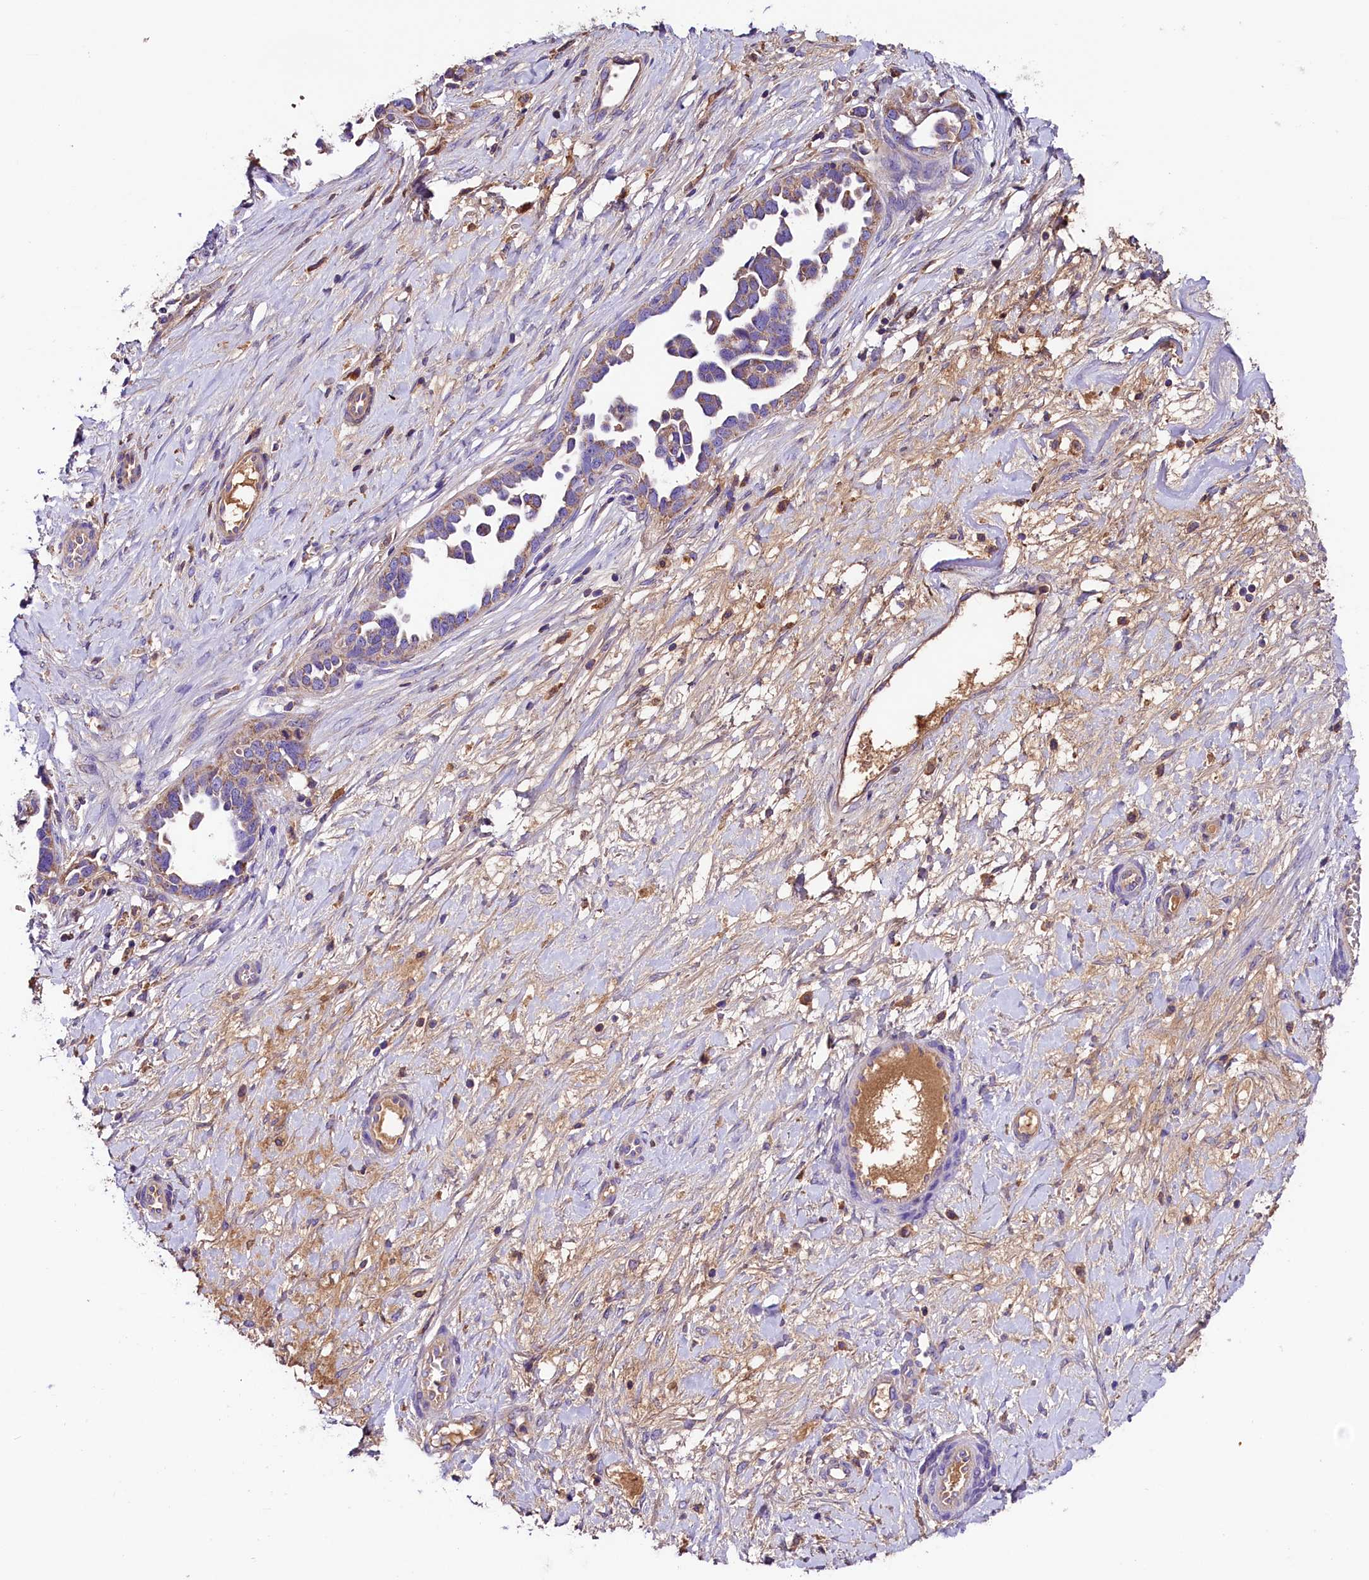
{"staining": {"intensity": "weak", "quantity": ">75%", "location": "cytoplasmic/membranous"}, "tissue": "ovarian cancer", "cell_type": "Tumor cells", "image_type": "cancer", "snomed": [{"axis": "morphology", "description": "Cystadenocarcinoma, serous, NOS"}, {"axis": "topography", "description": "Ovary"}], "caption": "Brown immunohistochemical staining in human ovarian cancer reveals weak cytoplasmic/membranous expression in about >75% of tumor cells.", "gene": "SIX5", "patient": {"sex": "female", "age": 54}}